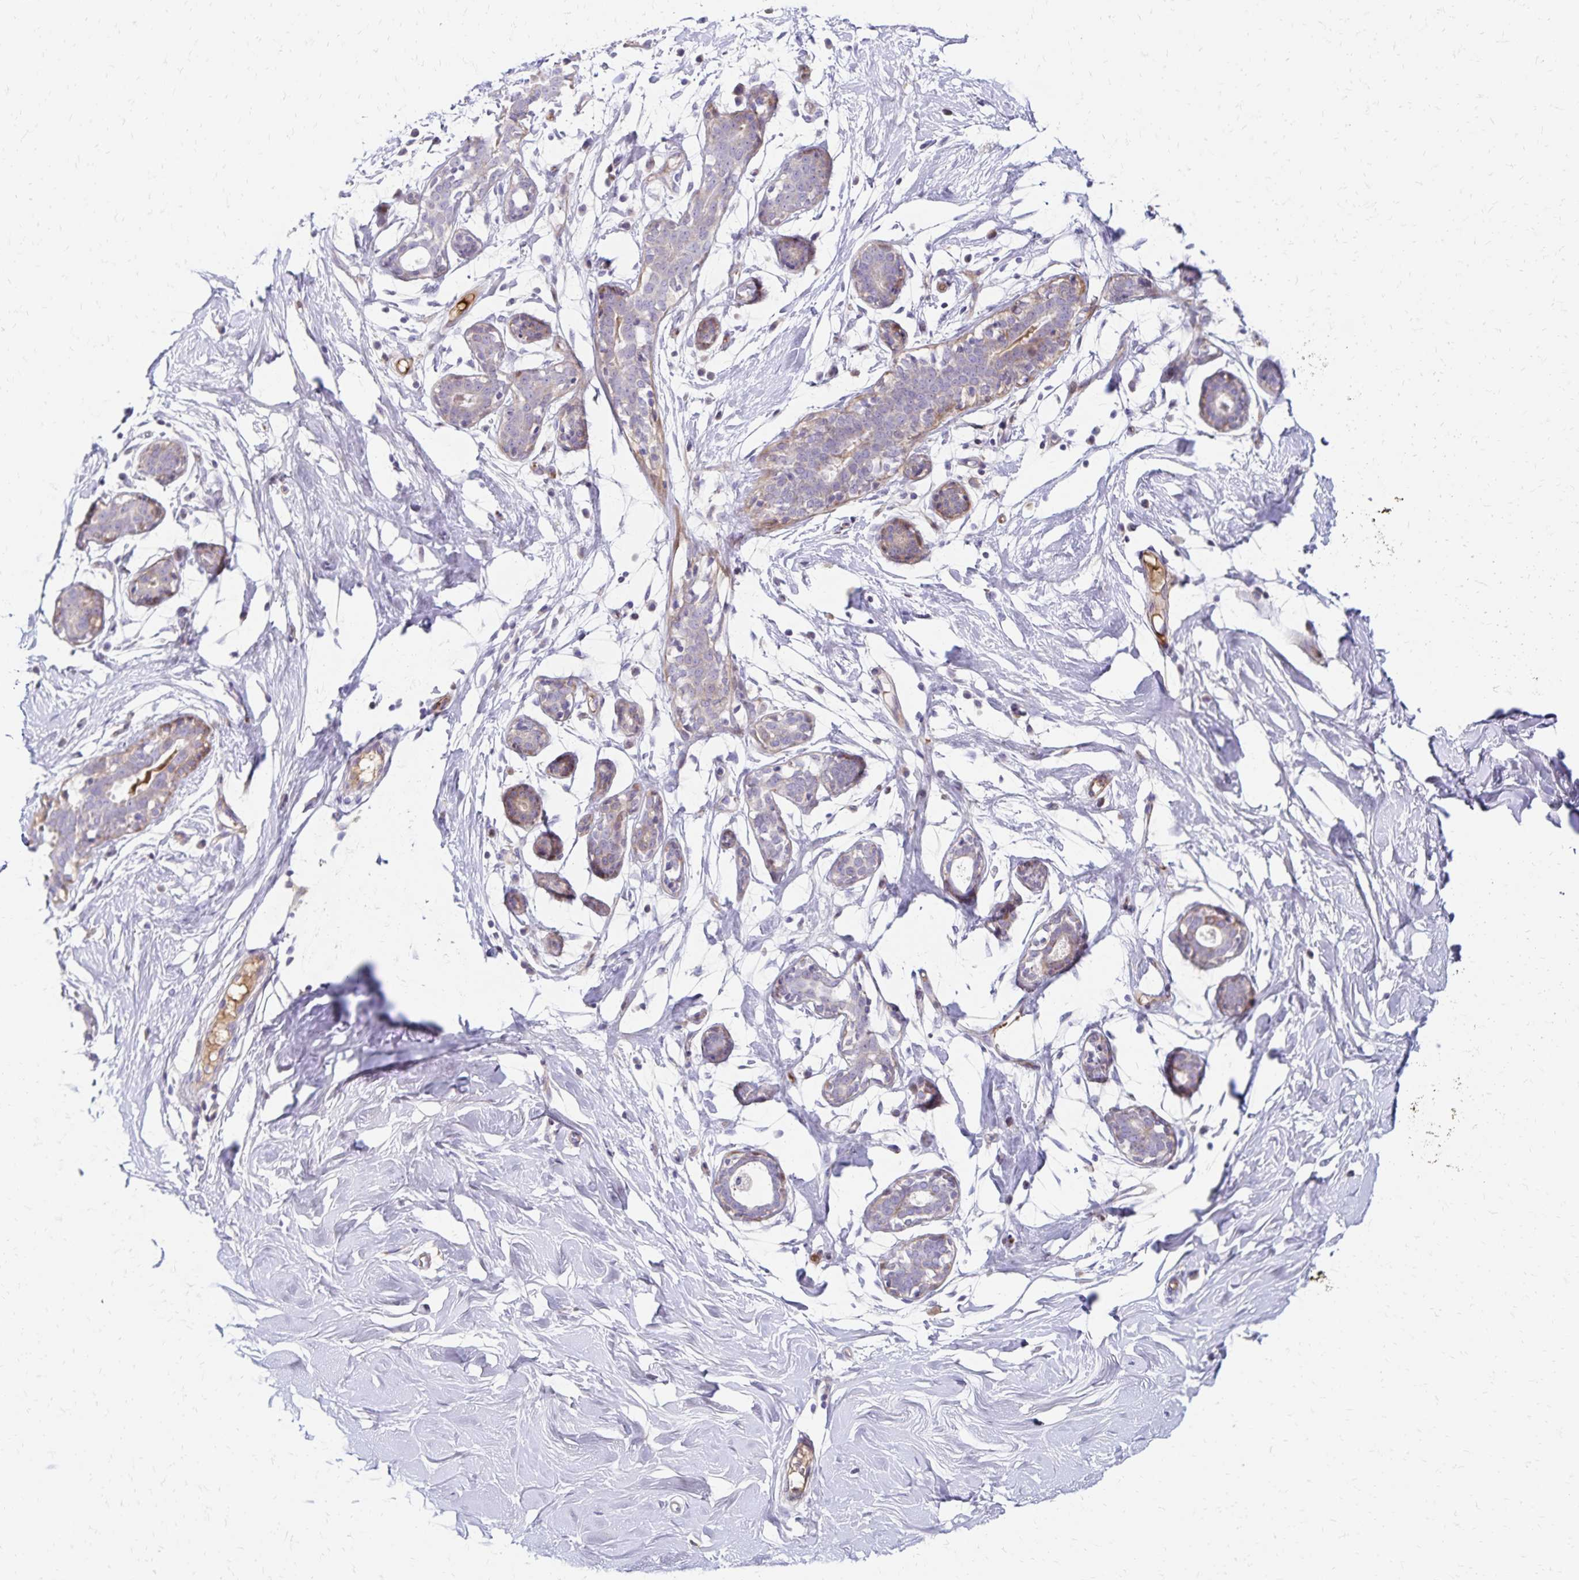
{"staining": {"intensity": "negative", "quantity": "none", "location": "none"}, "tissue": "breast", "cell_type": "Adipocytes", "image_type": "normal", "snomed": [{"axis": "morphology", "description": "Normal tissue, NOS"}, {"axis": "topography", "description": "Breast"}], "caption": "DAB immunohistochemical staining of normal human breast exhibits no significant staining in adipocytes. Nuclei are stained in blue.", "gene": "NECAP1", "patient": {"sex": "female", "age": 27}}